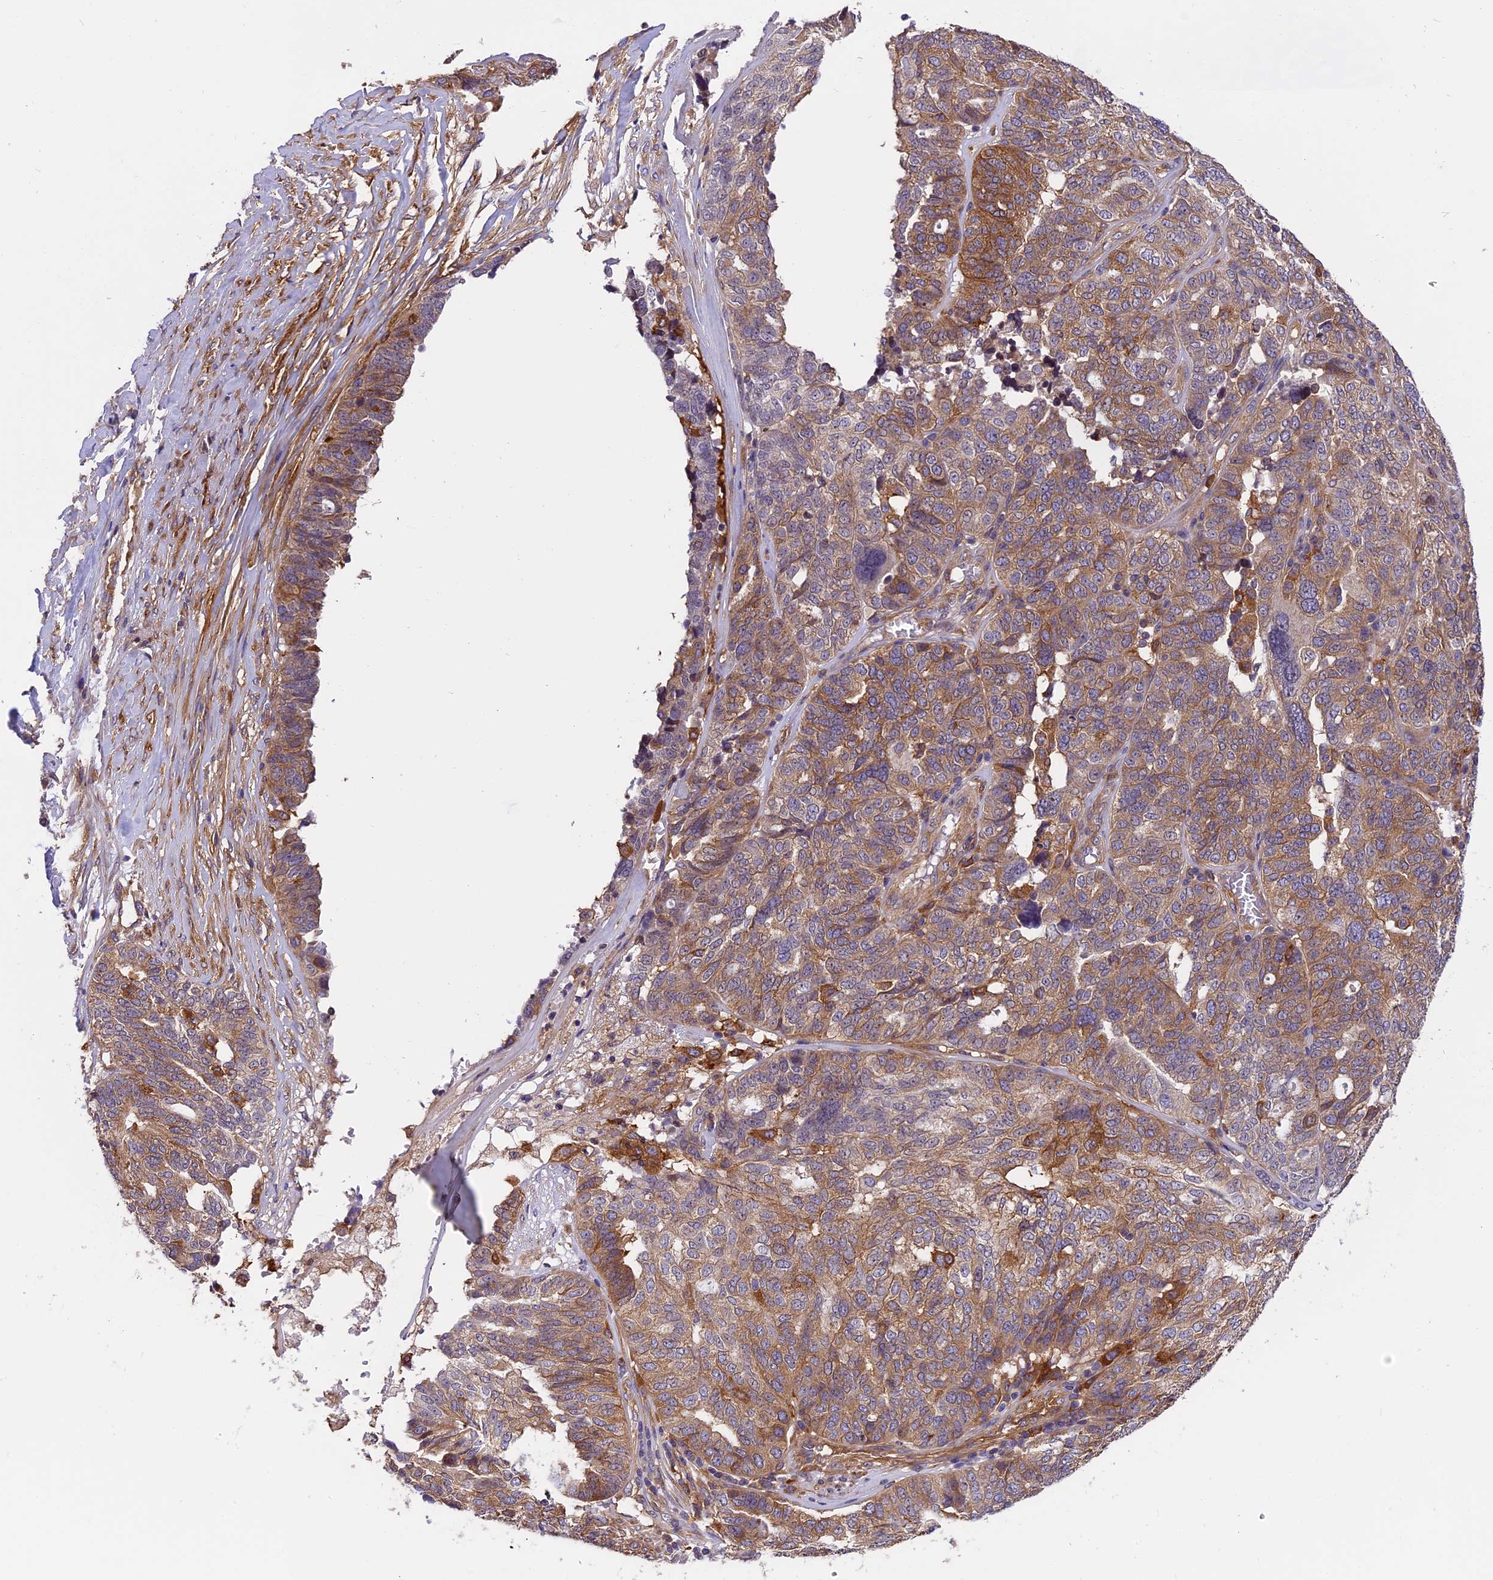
{"staining": {"intensity": "moderate", "quantity": ">75%", "location": "cytoplasmic/membranous"}, "tissue": "ovarian cancer", "cell_type": "Tumor cells", "image_type": "cancer", "snomed": [{"axis": "morphology", "description": "Cystadenocarcinoma, serous, NOS"}, {"axis": "topography", "description": "Ovary"}], "caption": "The micrograph exhibits a brown stain indicating the presence of a protein in the cytoplasmic/membranous of tumor cells in ovarian cancer (serous cystadenocarcinoma).", "gene": "EHBP1L1", "patient": {"sex": "female", "age": 59}}